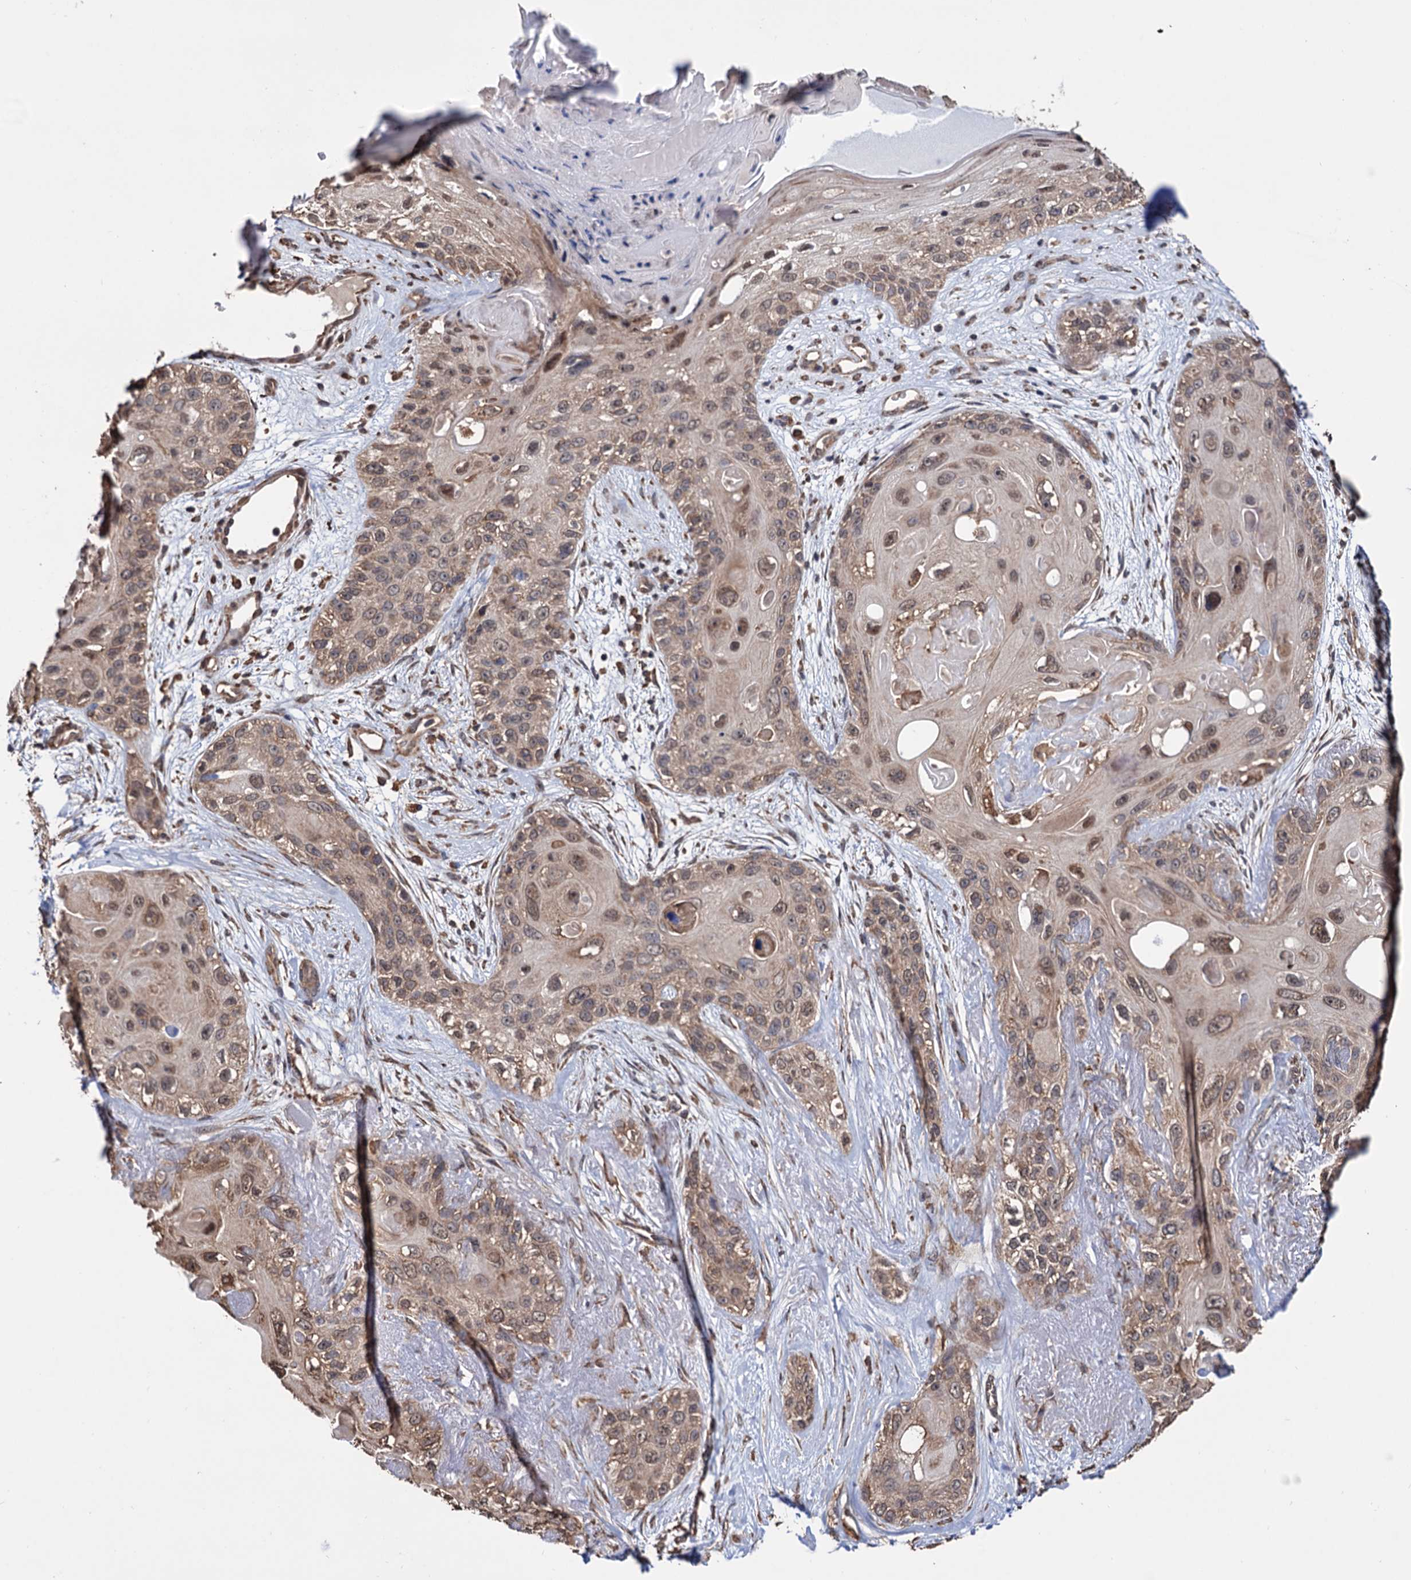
{"staining": {"intensity": "weak", "quantity": ">75%", "location": "cytoplasmic/membranous,nuclear"}, "tissue": "skin cancer", "cell_type": "Tumor cells", "image_type": "cancer", "snomed": [{"axis": "morphology", "description": "Normal tissue, NOS"}, {"axis": "morphology", "description": "Squamous cell carcinoma, NOS"}, {"axis": "topography", "description": "Skin"}], "caption": "Protein staining of skin cancer (squamous cell carcinoma) tissue exhibits weak cytoplasmic/membranous and nuclear staining in about >75% of tumor cells.", "gene": "TBC1D12", "patient": {"sex": "male", "age": 72}}